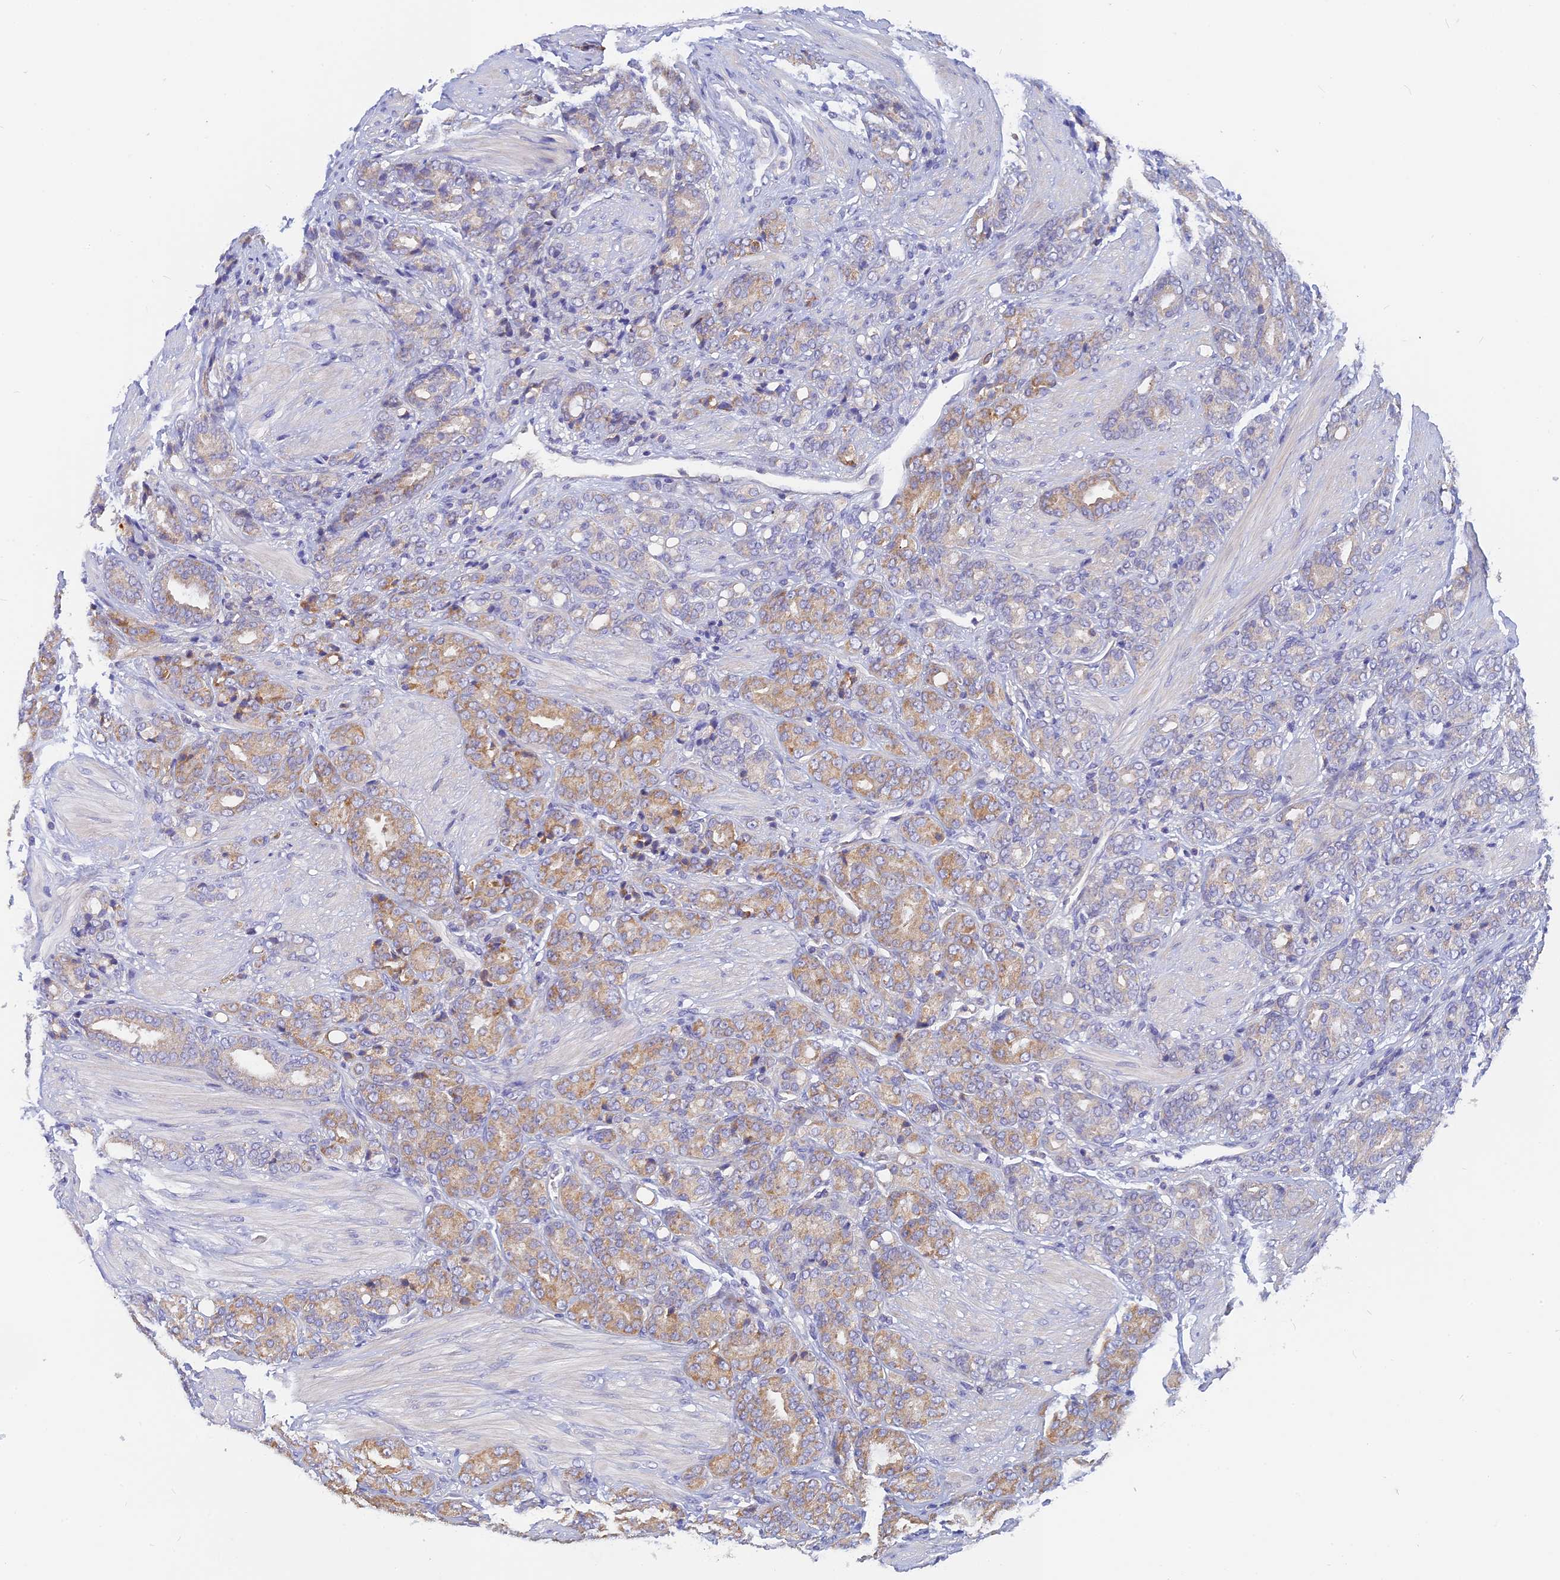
{"staining": {"intensity": "moderate", "quantity": "25%-75%", "location": "cytoplasmic/membranous"}, "tissue": "prostate cancer", "cell_type": "Tumor cells", "image_type": "cancer", "snomed": [{"axis": "morphology", "description": "Adenocarcinoma, High grade"}, {"axis": "topography", "description": "Prostate"}], "caption": "Tumor cells display moderate cytoplasmic/membranous expression in approximately 25%-75% of cells in prostate adenocarcinoma (high-grade). Immunohistochemistry stains the protein in brown and the nuclei are stained blue.", "gene": "CACNA1B", "patient": {"sex": "male", "age": 62}}